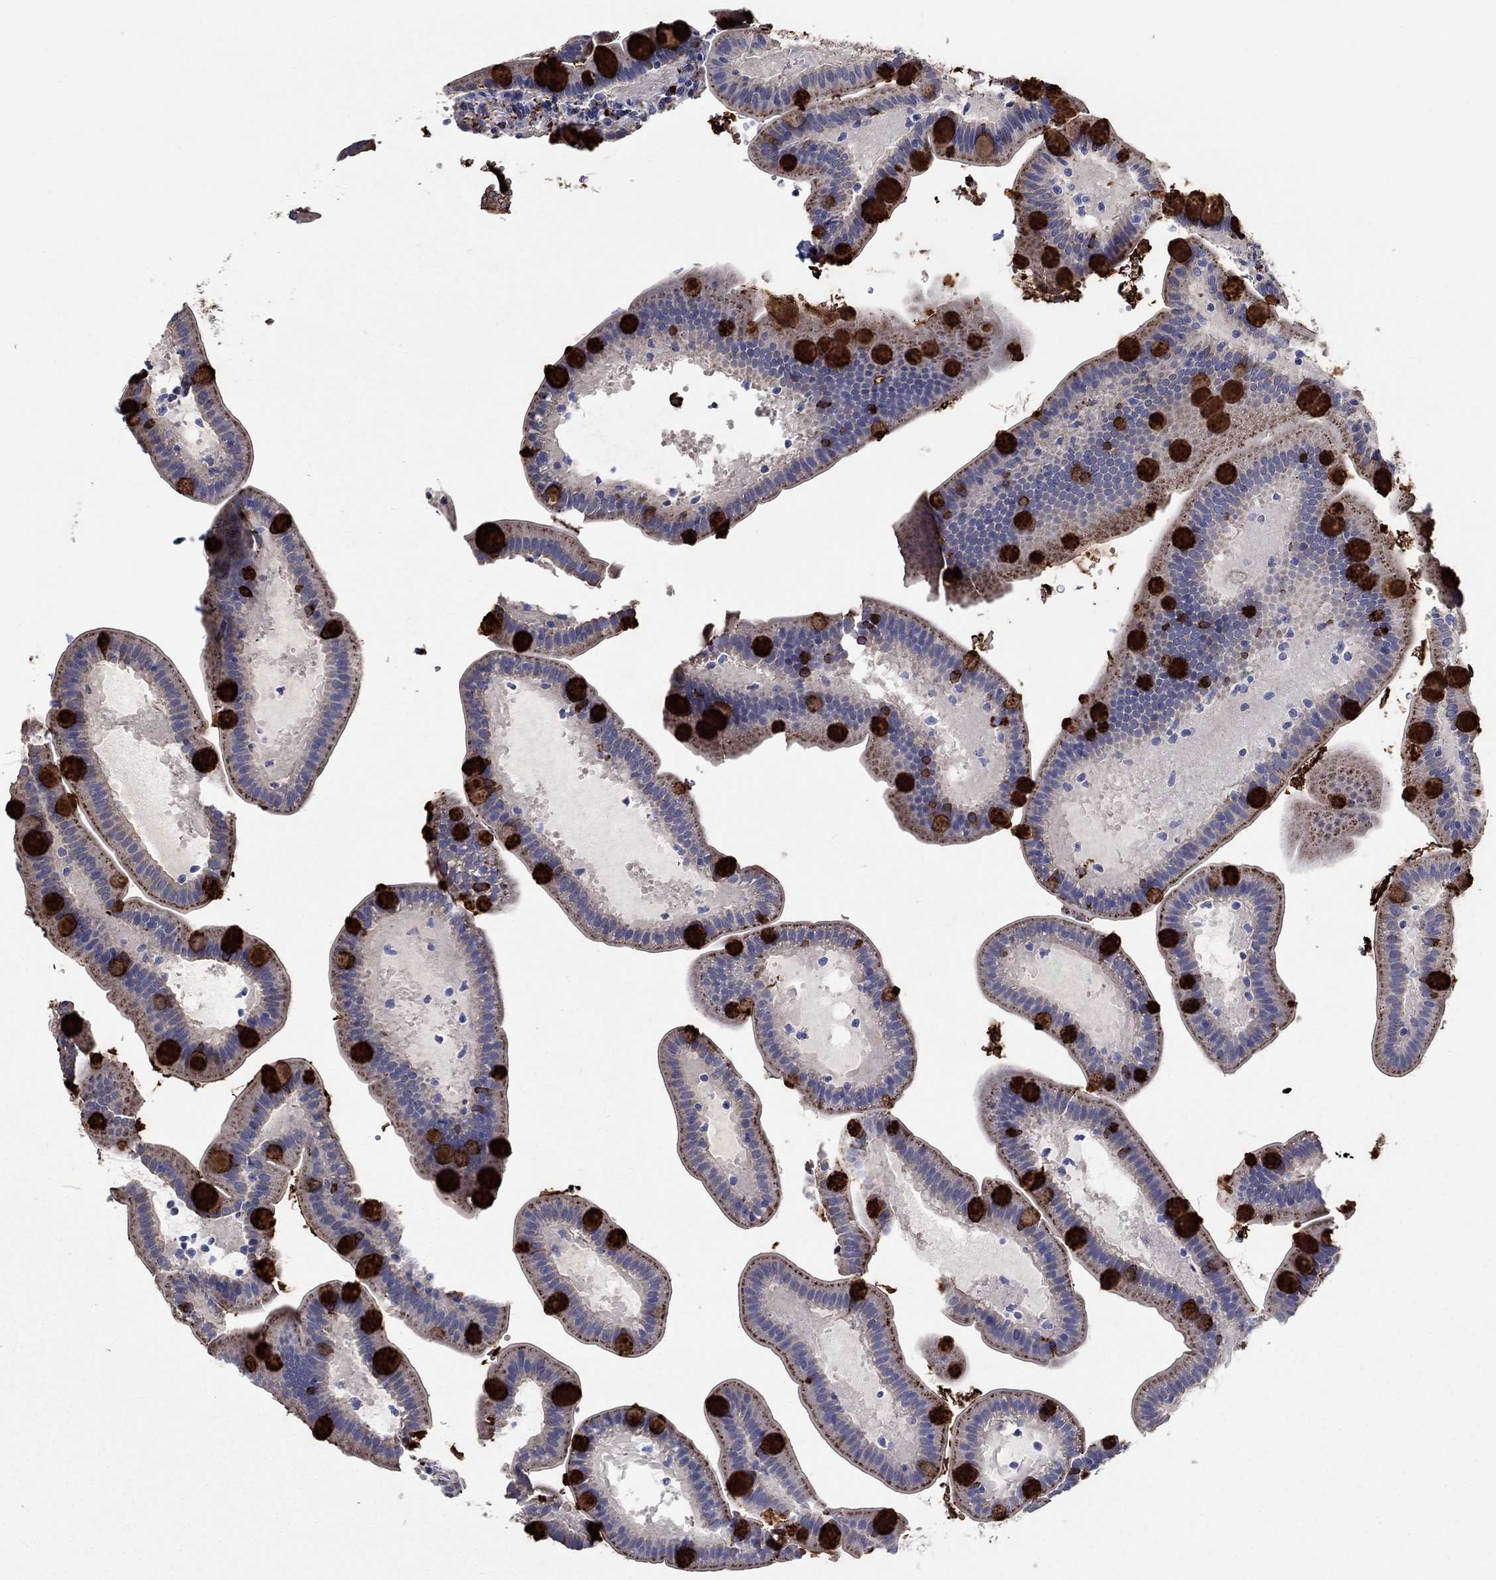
{"staining": {"intensity": "strong", "quantity": "25%-75%", "location": "cytoplasmic/membranous"}, "tissue": "small intestine", "cell_type": "Glandular cells", "image_type": "normal", "snomed": [{"axis": "morphology", "description": "Normal tissue, NOS"}, {"axis": "topography", "description": "Small intestine"}], "caption": "Small intestine stained with a protein marker shows strong staining in glandular cells.", "gene": "CTSB", "patient": {"sex": "male", "age": 66}}